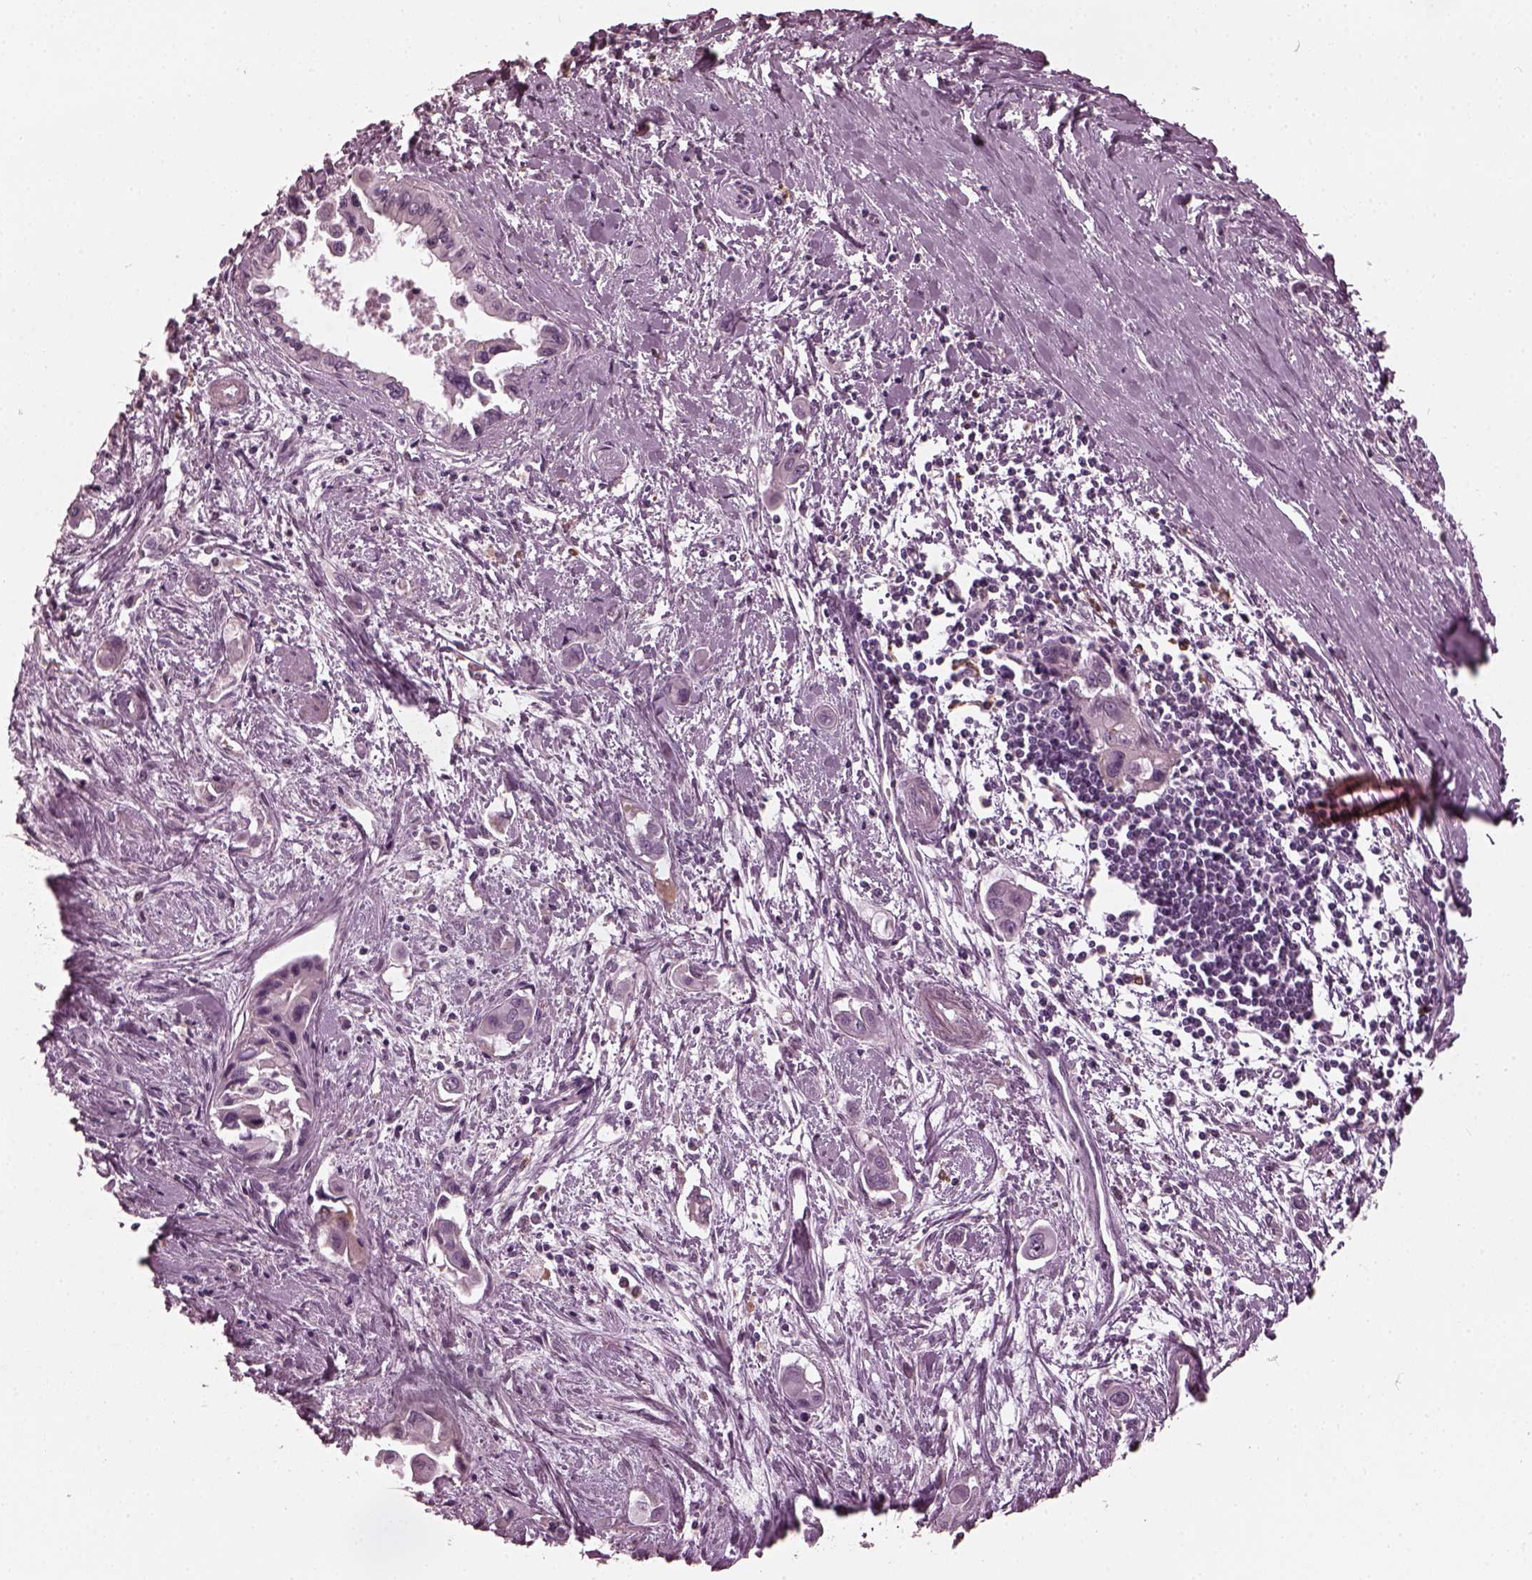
{"staining": {"intensity": "negative", "quantity": "none", "location": "none"}, "tissue": "pancreatic cancer", "cell_type": "Tumor cells", "image_type": "cancer", "snomed": [{"axis": "morphology", "description": "Adenocarcinoma, NOS"}, {"axis": "topography", "description": "Pancreas"}], "caption": "DAB immunohistochemical staining of human pancreatic cancer reveals no significant expression in tumor cells.", "gene": "PSTPIP2", "patient": {"sex": "male", "age": 60}}